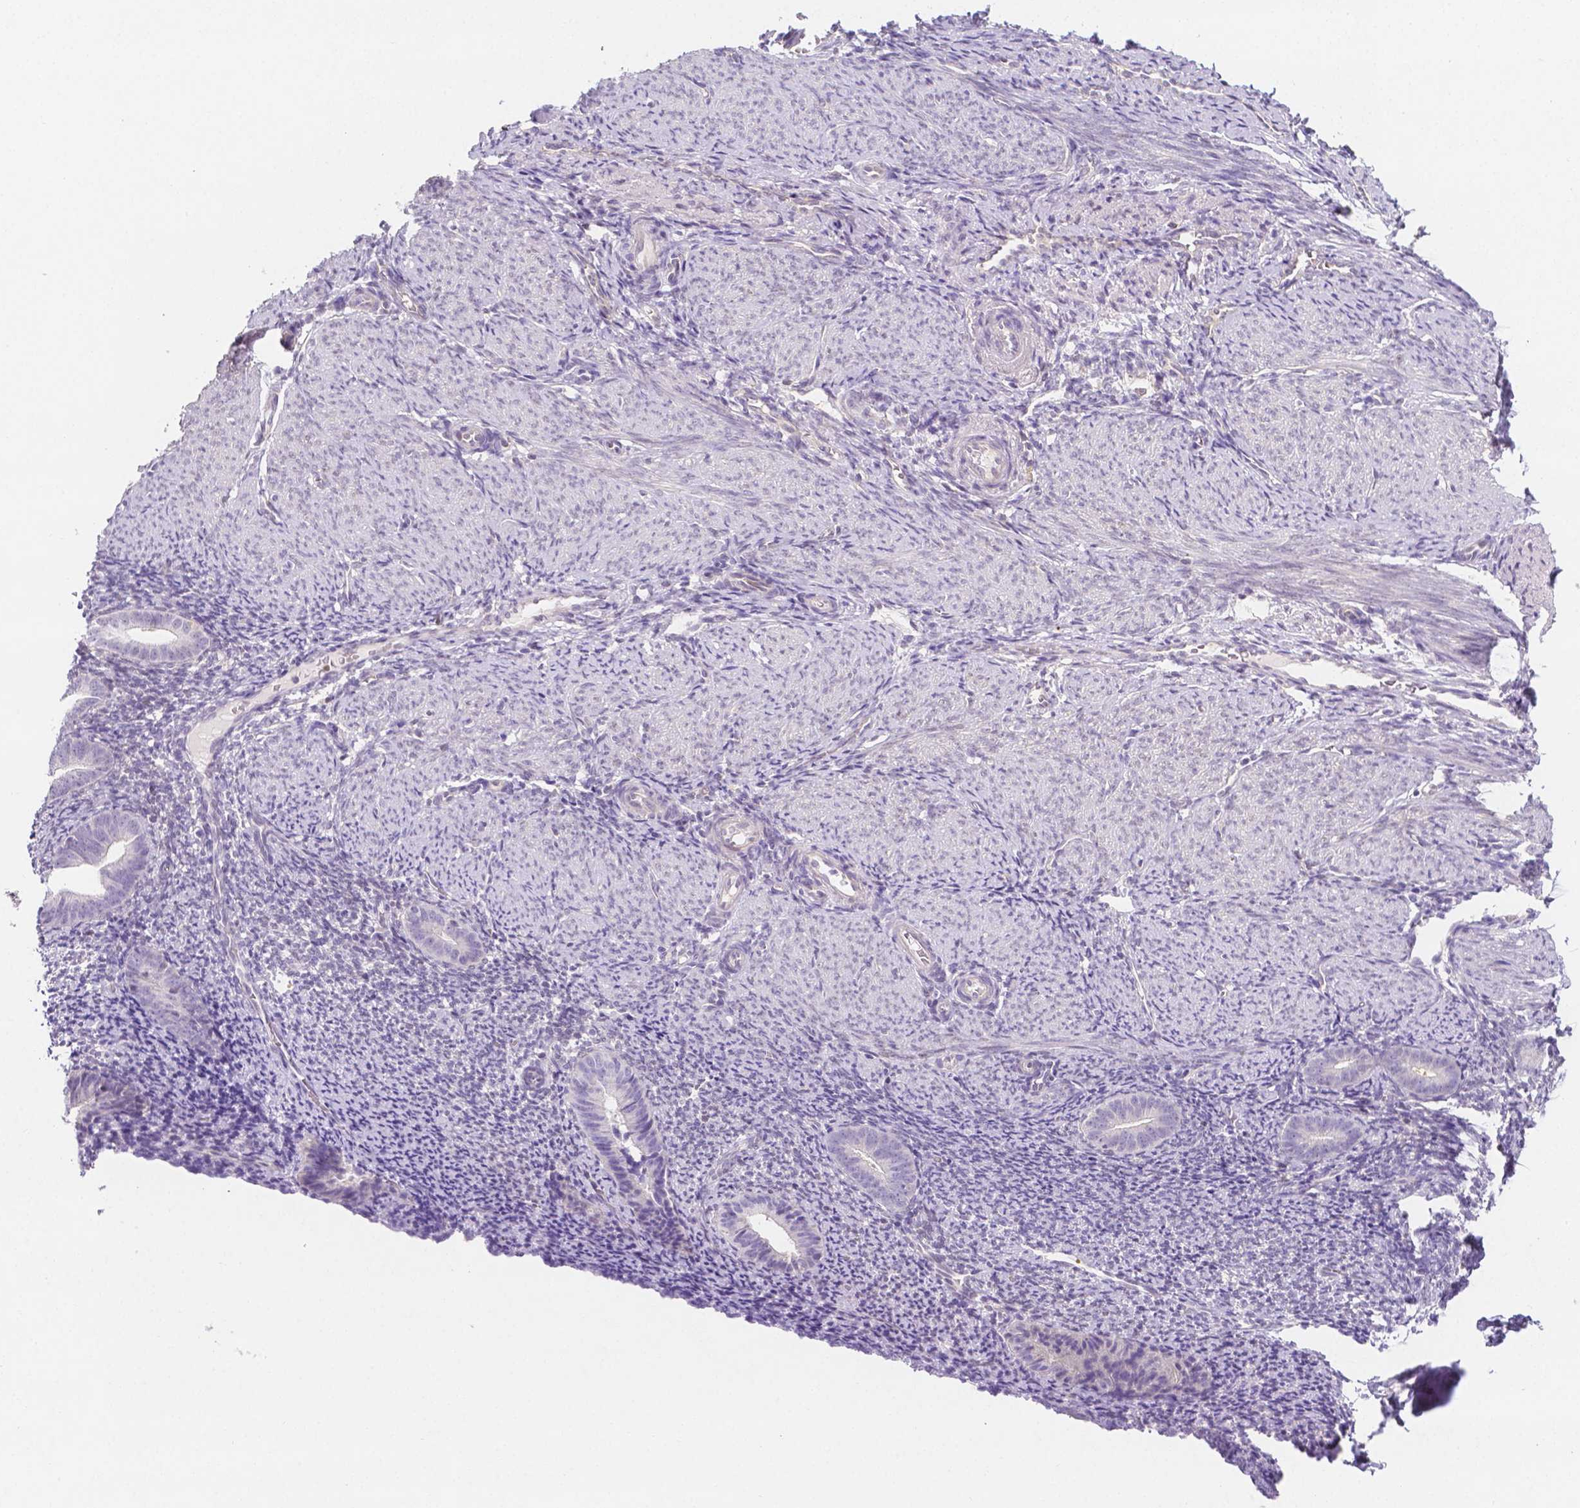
{"staining": {"intensity": "negative", "quantity": "none", "location": "none"}, "tissue": "endometrium", "cell_type": "Cells in endometrial stroma", "image_type": "normal", "snomed": [{"axis": "morphology", "description": "Normal tissue, NOS"}, {"axis": "topography", "description": "Endometrium"}], "caption": "Immunohistochemistry photomicrograph of normal endometrium stained for a protein (brown), which displays no expression in cells in endometrial stroma. Brightfield microscopy of IHC stained with DAB (3,3'-diaminobenzidine) (brown) and hematoxylin (blue), captured at high magnification.", "gene": "SGTB", "patient": {"sex": "female", "age": 39}}